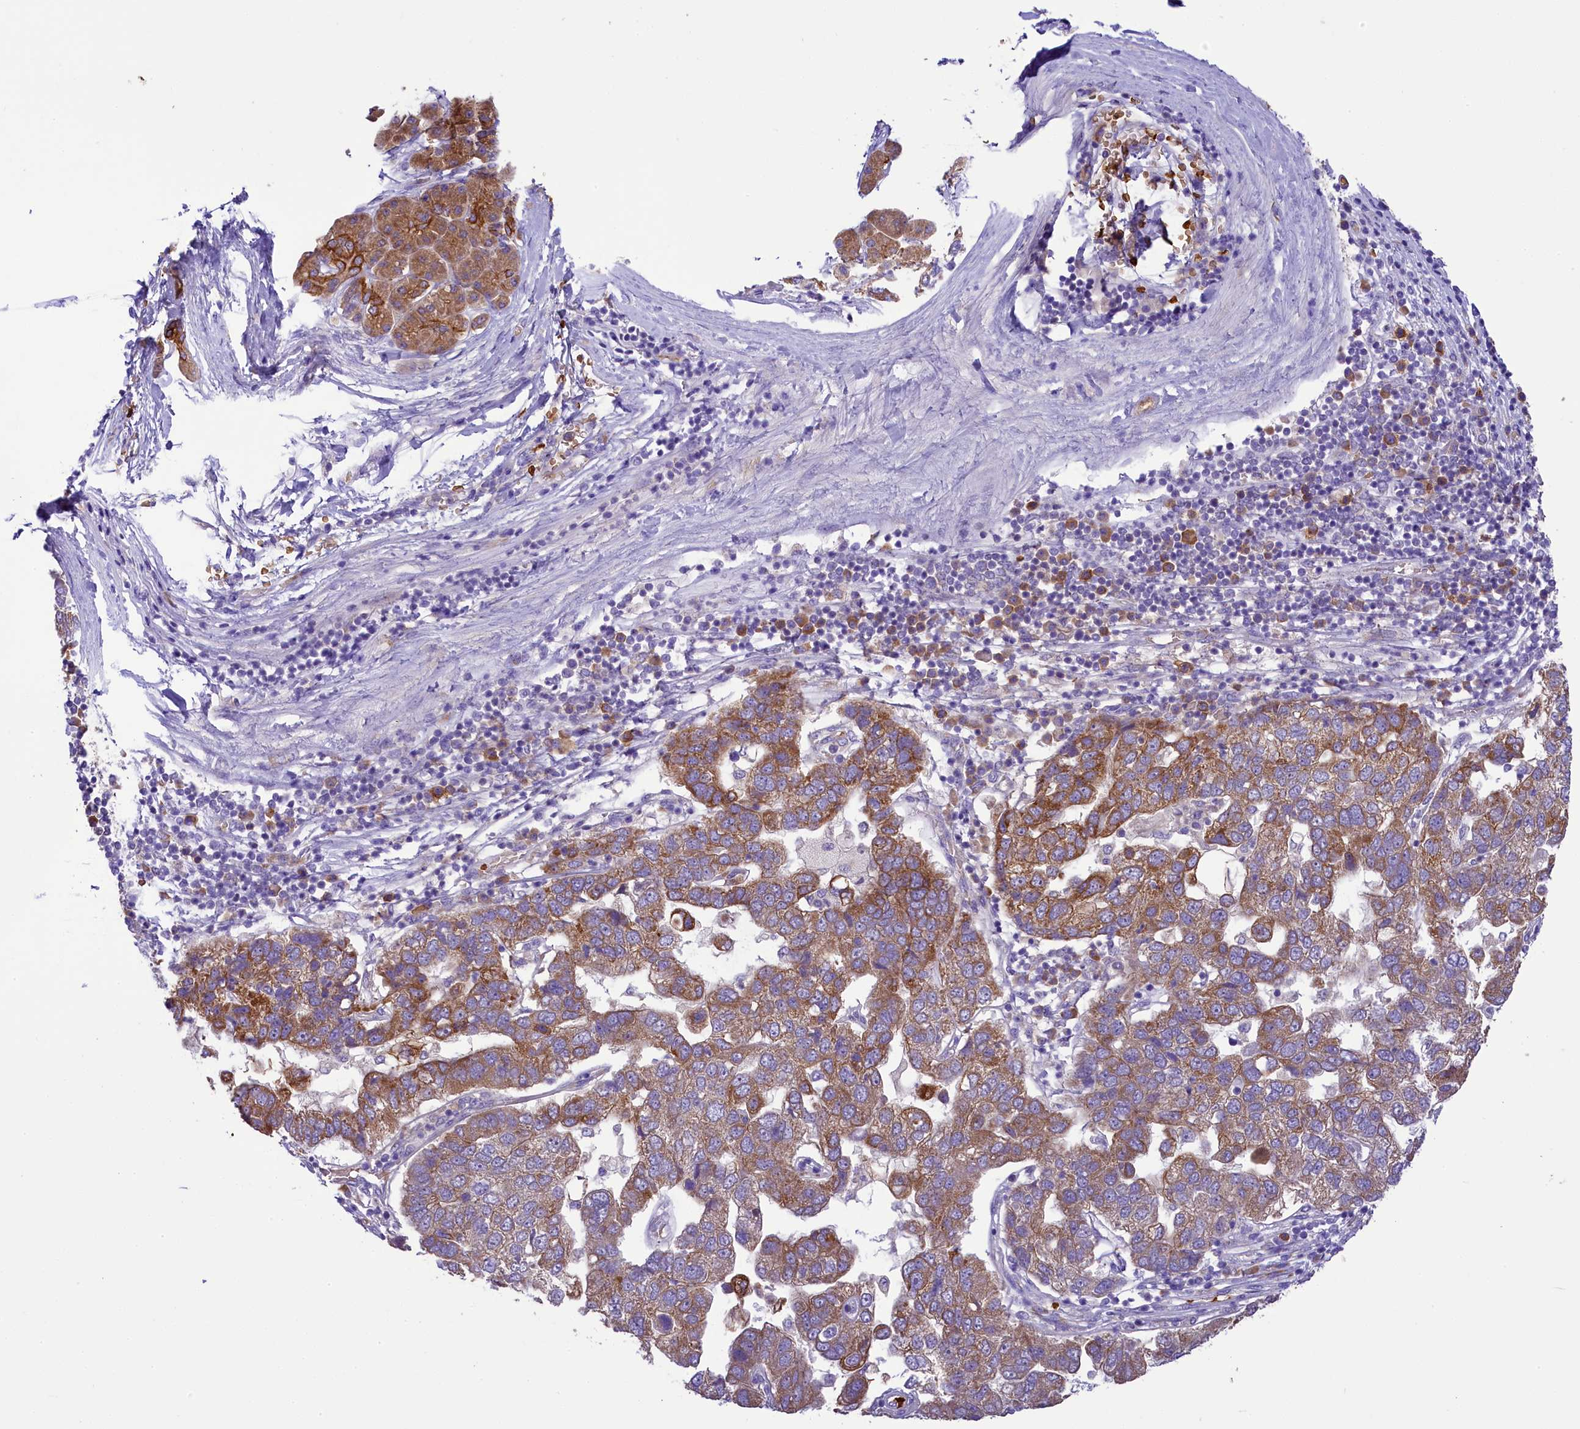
{"staining": {"intensity": "moderate", "quantity": ">75%", "location": "cytoplasmic/membranous"}, "tissue": "pancreatic cancer", "cell_type": "Tumor cells", "image_type": "cancer", "snomed": [{"axis": "morphology", "description": "Adenocarcinoma, NOS"}, {"axis": "topography", "description": "Pancreas"}], "caption": "Approximately >75% of tumor cells in human adenocarcinoma (pancreatic) reveal moderate cytoplasmic/membranous protein staining as visualized by brown immunohistochemical staining.", "gene": "LARP4", "patient": {"sex": "female", "age": 61}}